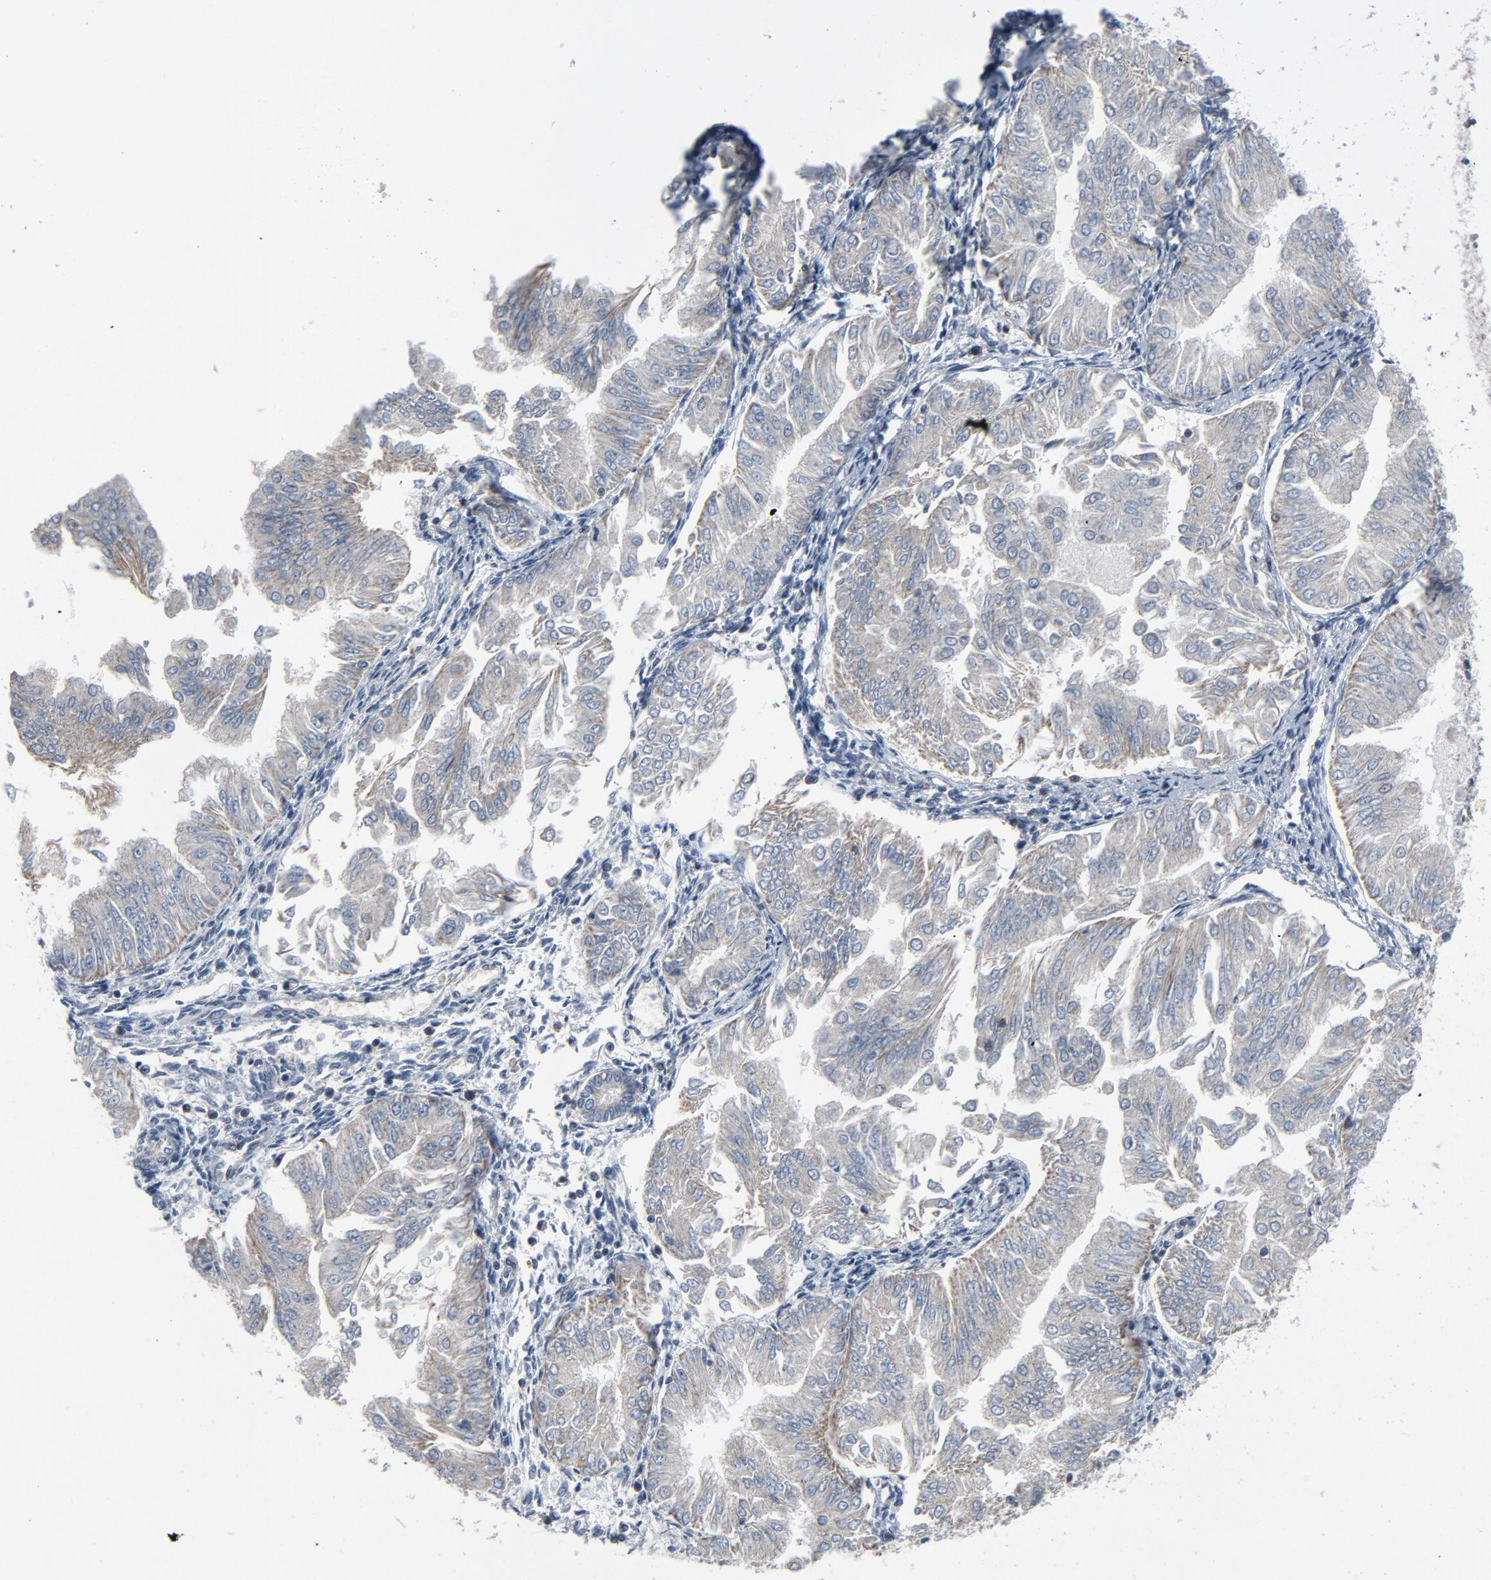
{"staining": {"intensity": "negative", "quantity": "none", "location": "none"}, "tissue": "endometrial cancer", "cell_type": "Tumor cells", "image_type": "cancer", "snomed": [{"axis": "morphology", "description": "Adenocarcinoma, NOS"}, {"axis": "topography", "description": "Endometrium"}], "caption": "High power microscopy image of an immunohistochemistry histopathology image of endometrial cancer, revealing no significant staining in tumor cells.", "gene": "GPX2", "patient": {"sex": "female", "age": 53}}